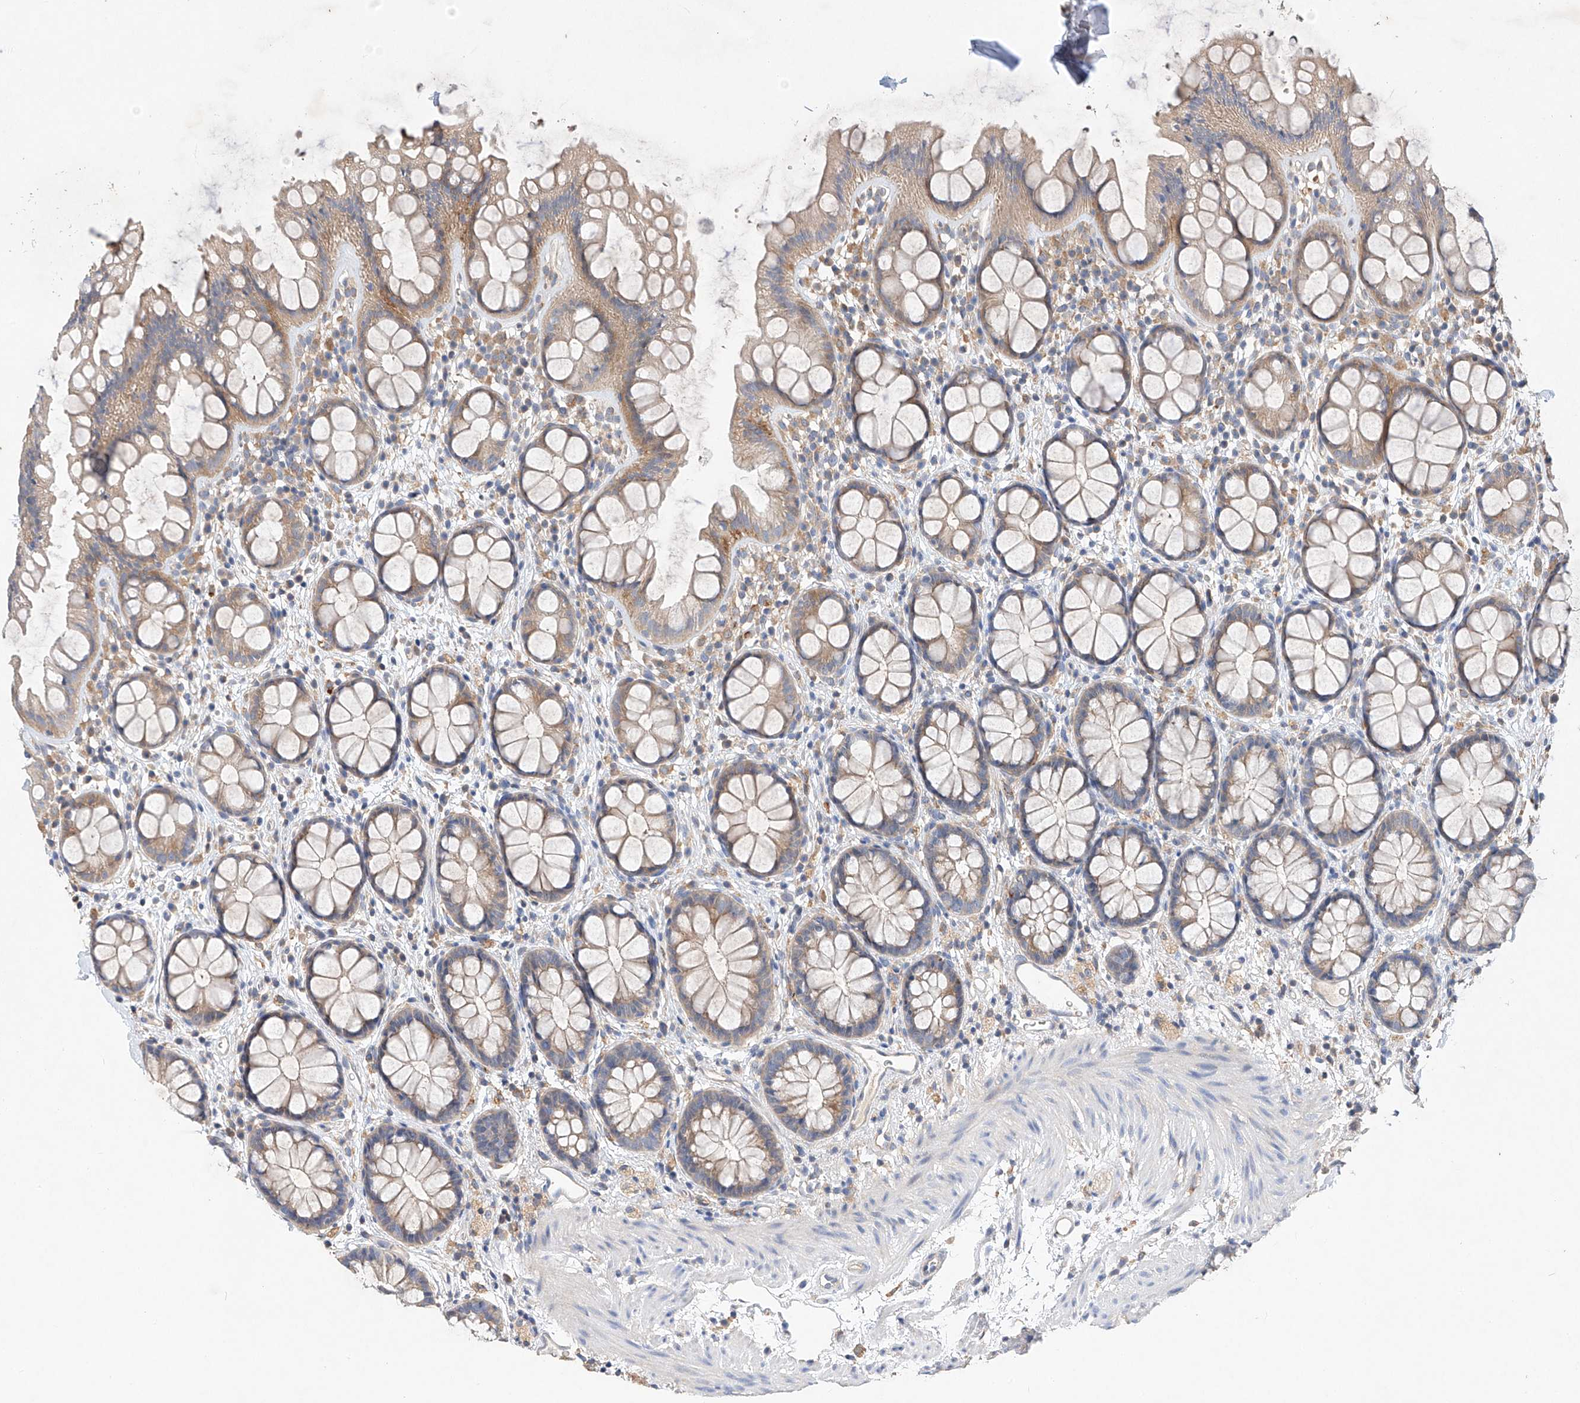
{"staining": {"intensity": "moderate", "quantity": ">75%", "location": "cytoplasmic/membranous"}, "tissue": "rectum", "cell_type": "Glandular cells", "image_type": "normal", "snomed": [{"axis": "morphology", "description": "Normal tissue, NOS"}, {"axis": "topography", "description": "Rectum"}], "caption": "Protein expression by immunohistochemistry (IHC) reveals moderate cytoplasmic/membranous staining in approximately >75% of glandular cells in benign rectum.", "gene": "AMD1", "patient": {"sex": "female", "age": 65}}